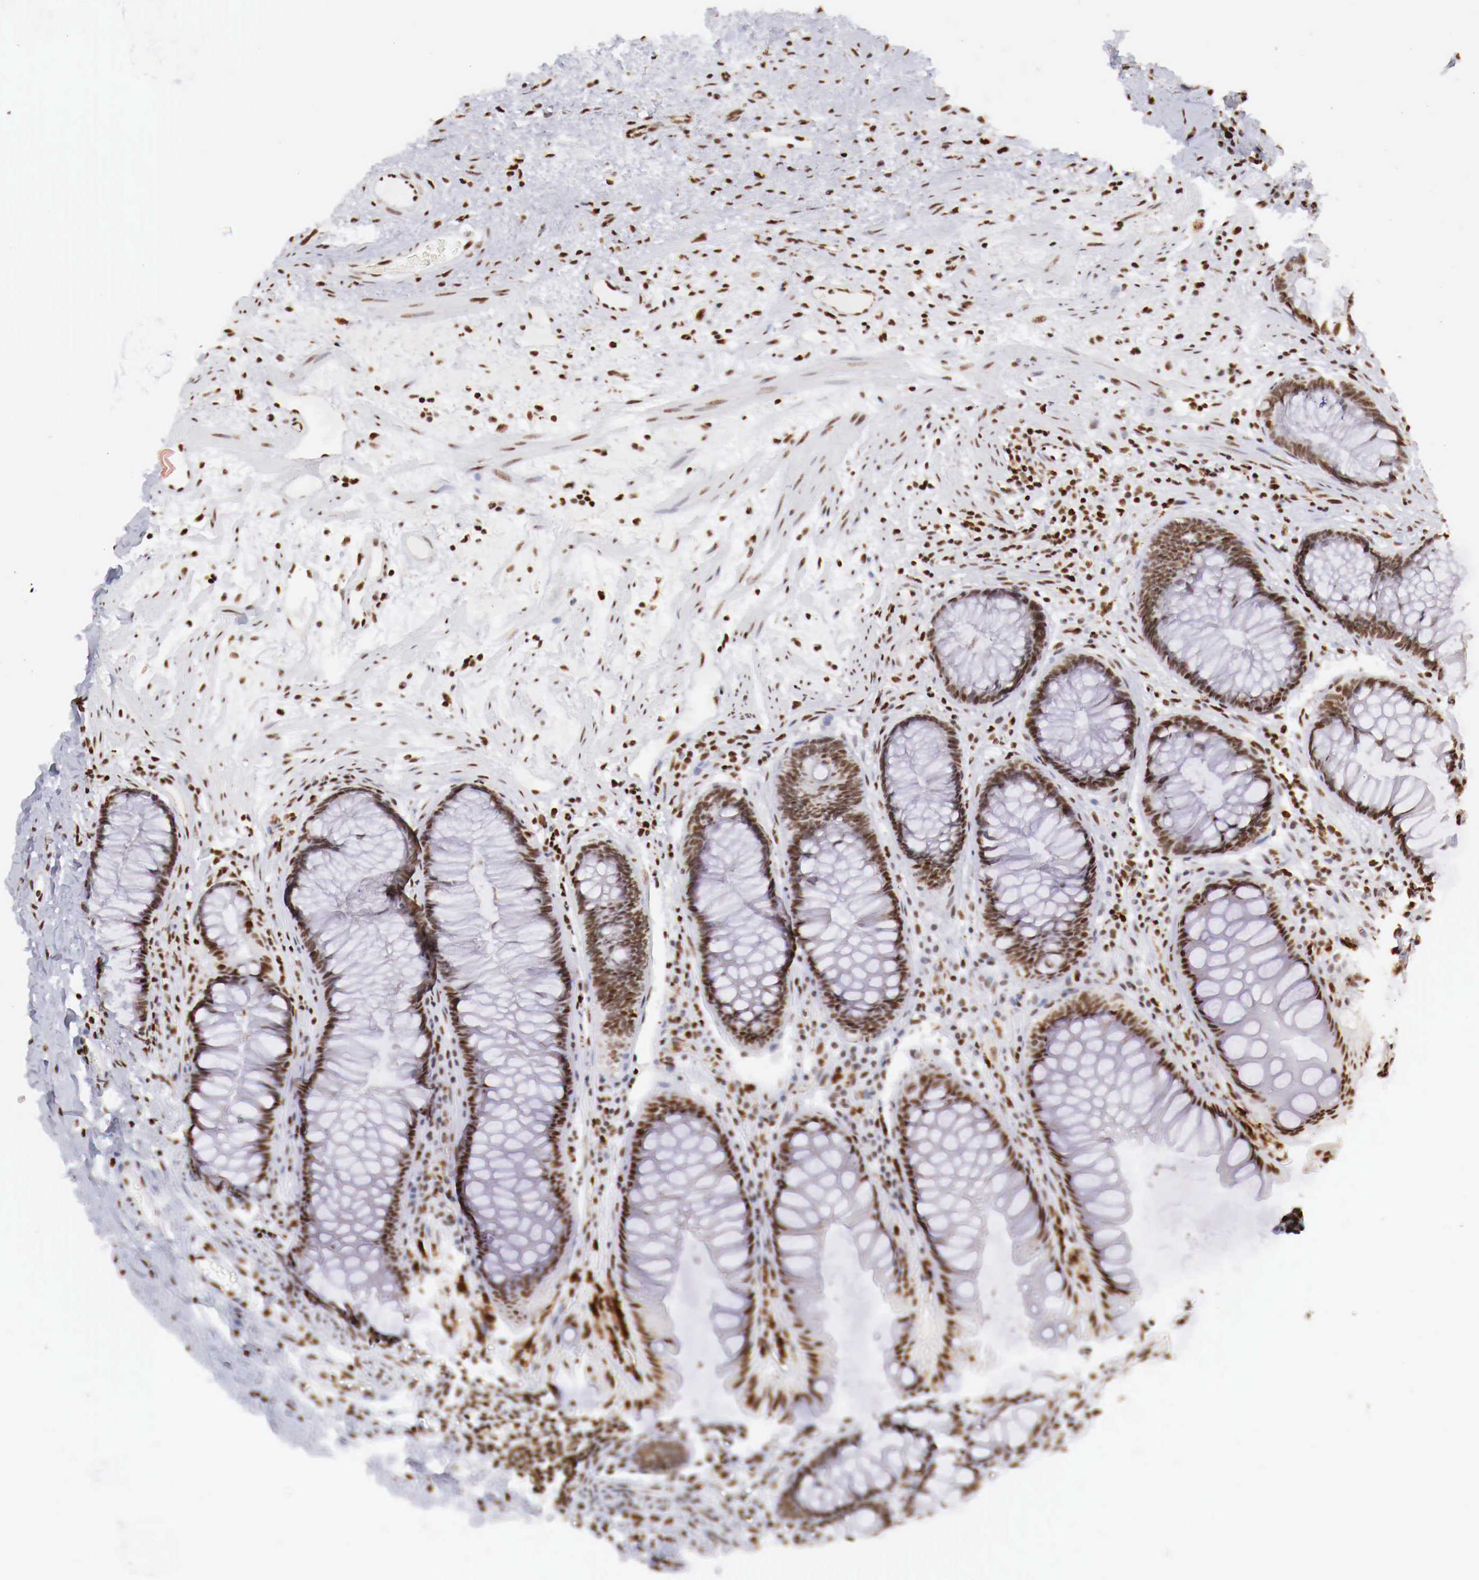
{"staining": {"intensity": "strong", "quantity": ">75%", "location": "nuclear"}, "tissue": "rectum", "cell_type": "Glandular cells", "image_type": "normal", "snomed": [{"axis": "morphology", "description": "Normal tissue, NOS"}, {"axis": "topography", "description": "Rectum"}], "caption": "Rectum stained with DAB IHC displays high levels of strong nuclear positivity in approximately >75% of glandular cells.", "gene": "MAX", "patient": {"sex": "male", "age": 77}}